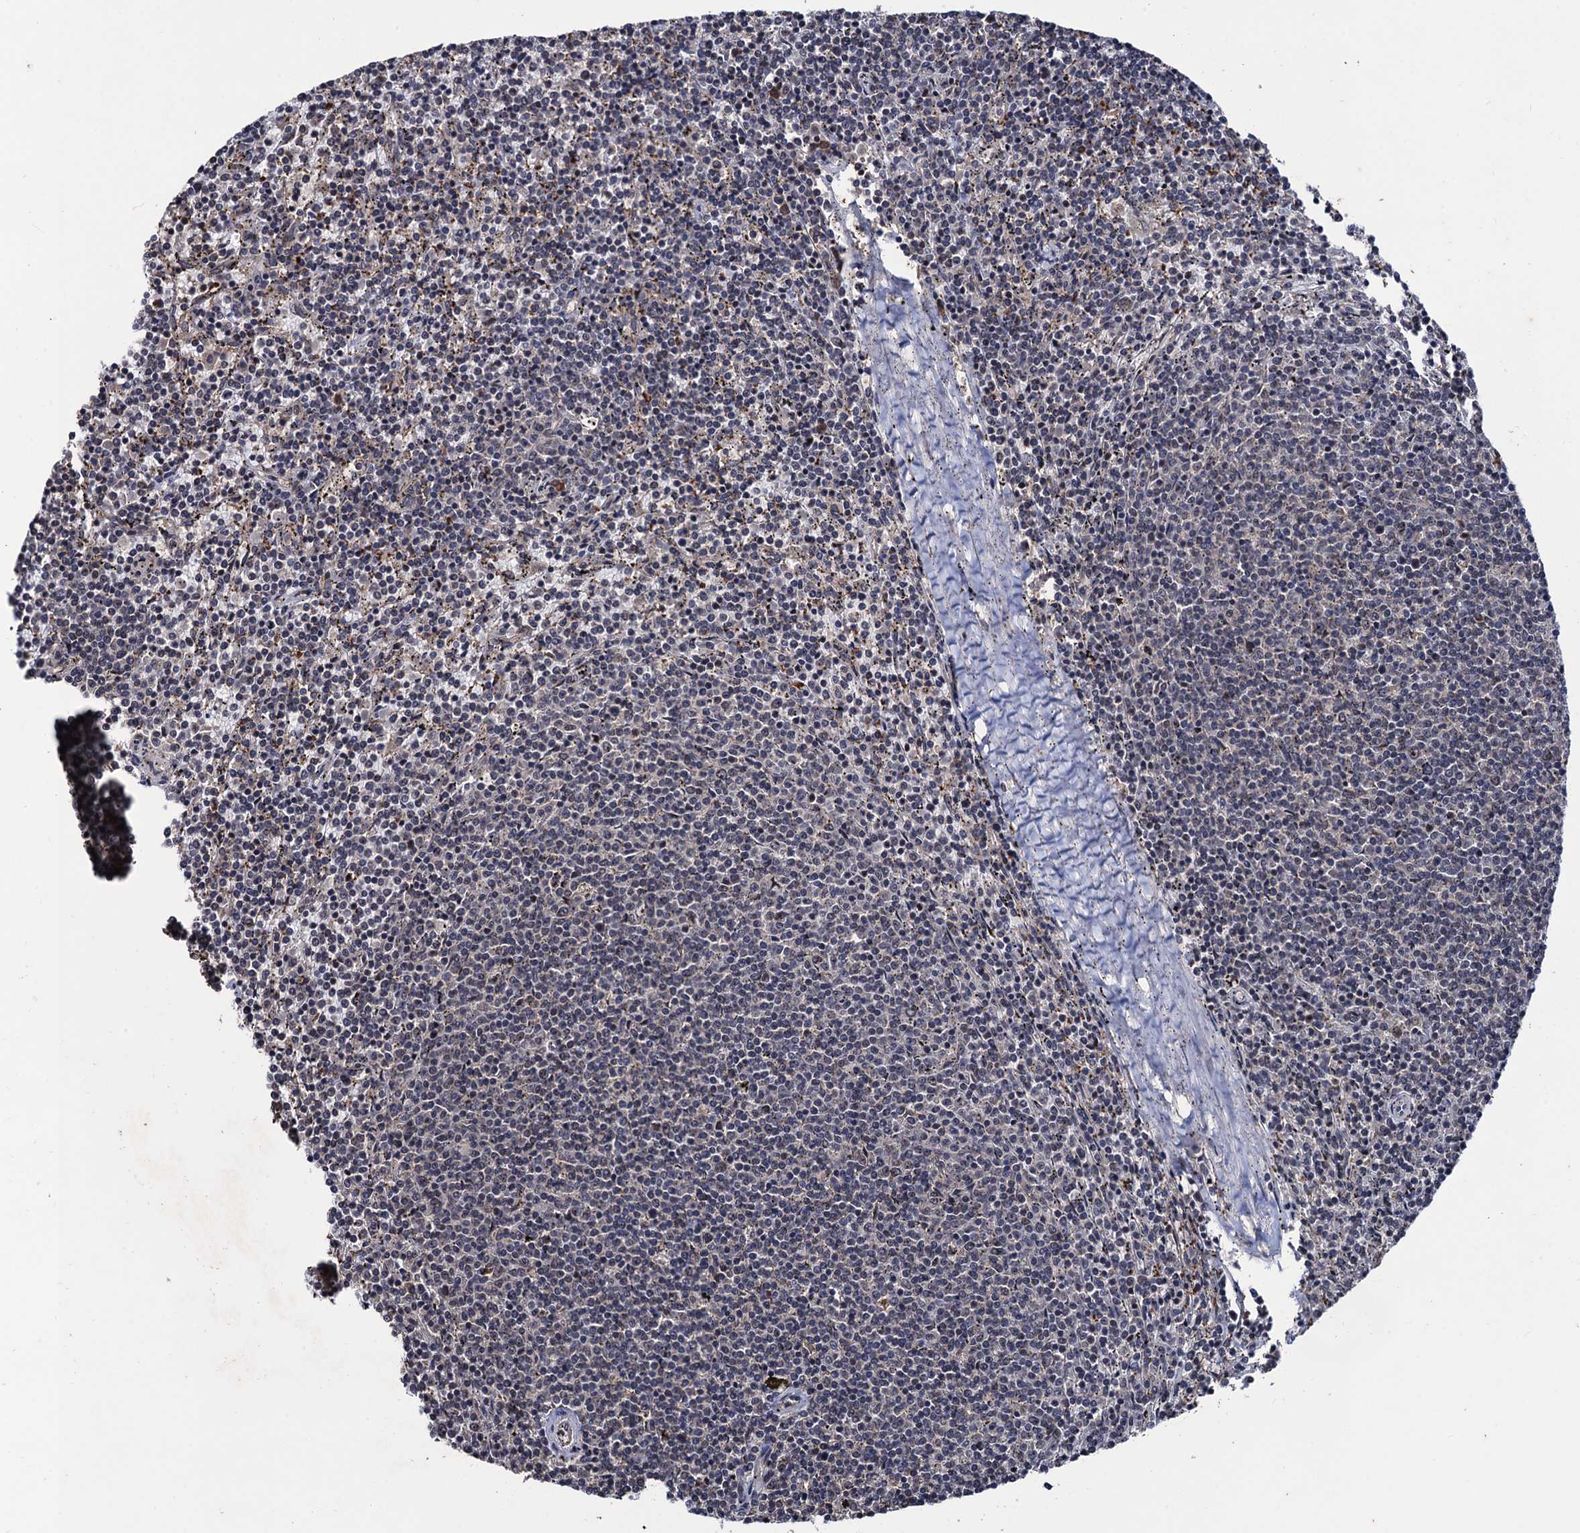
{"staining": {"intensity": "negative", "quantity": "none", "location": "none"}, "tissue": "lymphoma", "cell_type": "Tumor cells", "image_type": "cancer", "snomed": [{"axis": "morphology", "description": "Malignant lymphoma, non-Hodgkin's type, Low grade"}, {"axis": "topography", "description": "Spleen"}], "caption": "Immunohistochemical staining of human lymphoma displays no significant staining in tumor cells.", "gene": "LRRC63", "patient": {"sex": "female", "age": 50}}